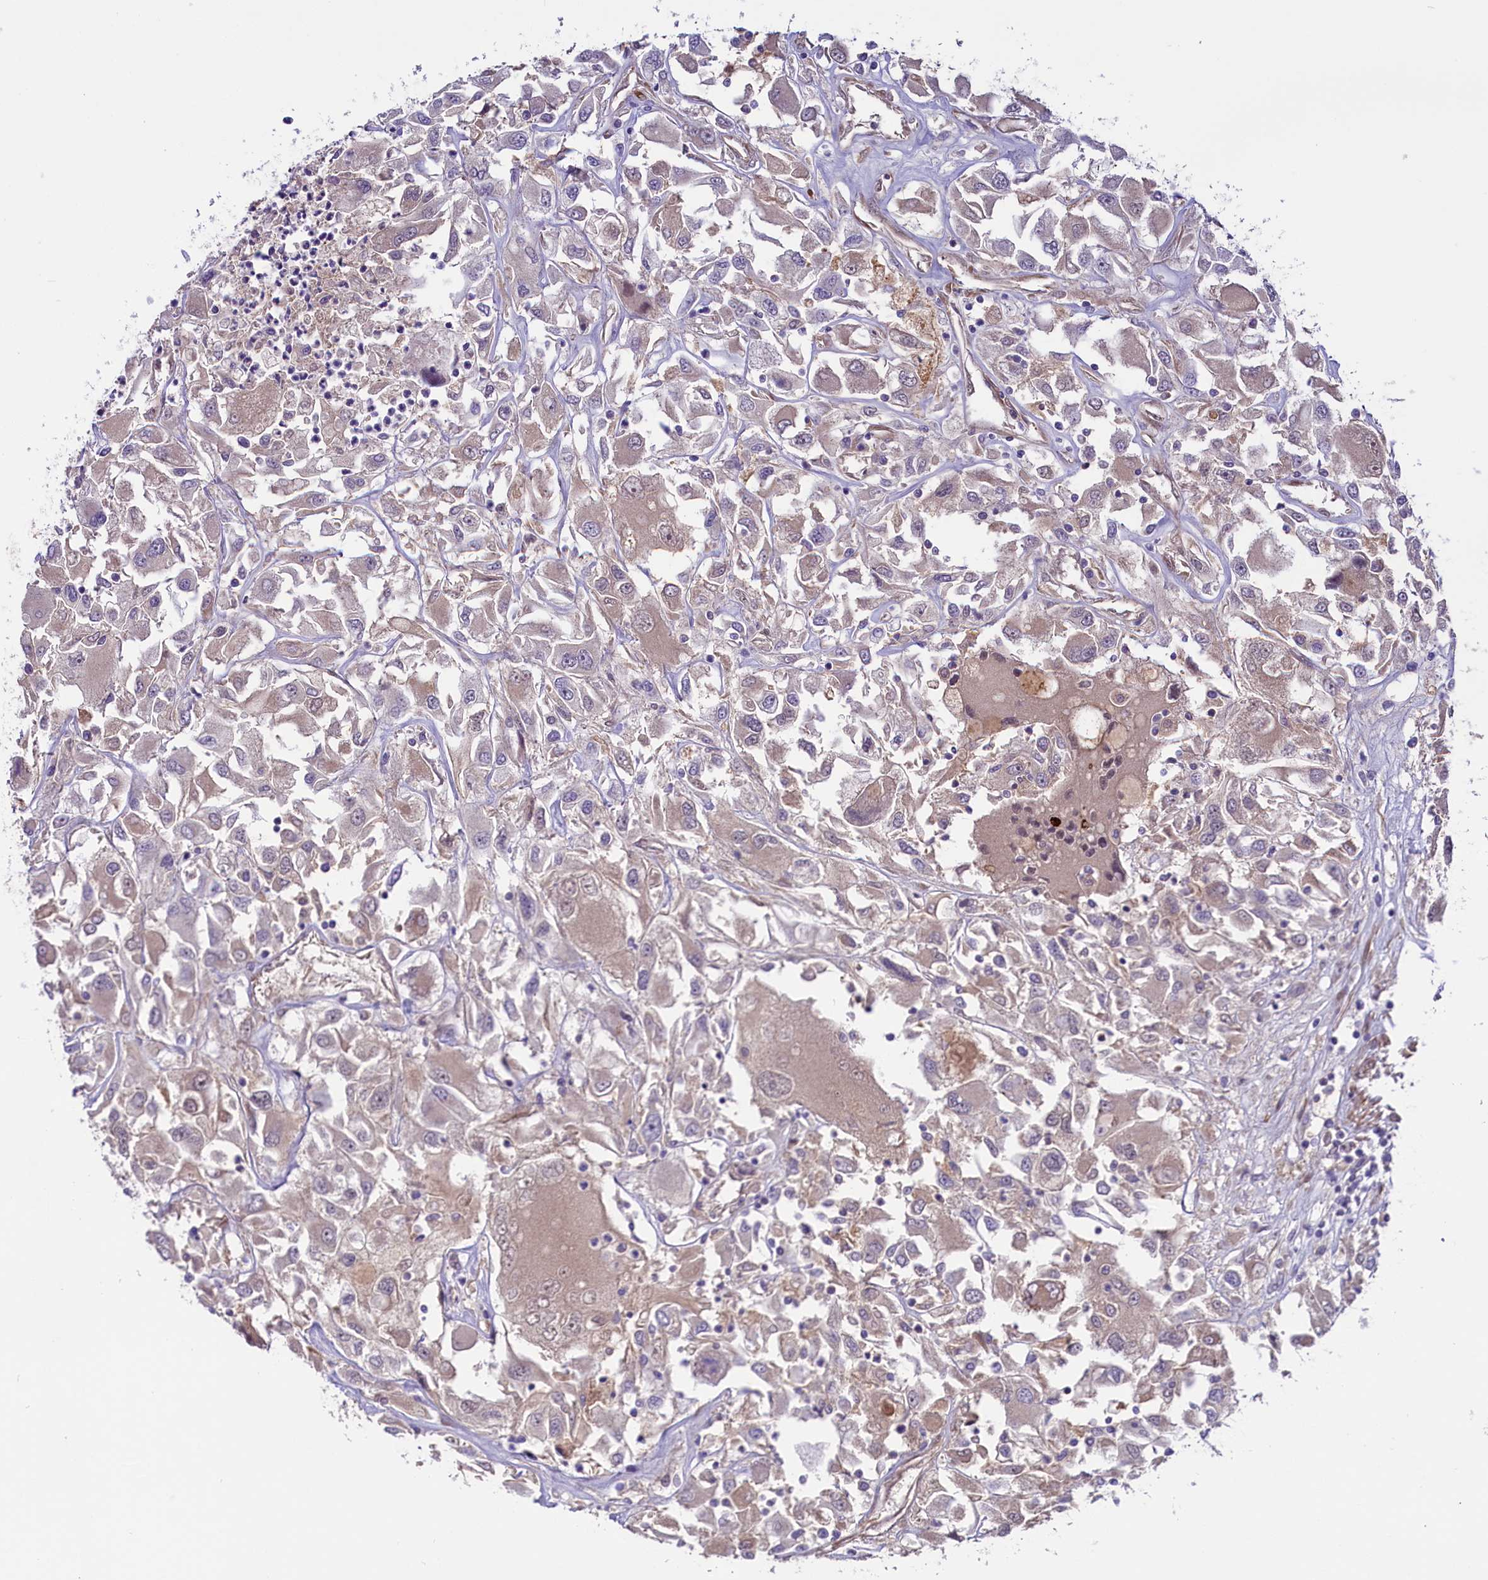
{"staining": {"intensity": "negative", "quantity": "none", "location": "none"}, "tissue": "renal cancer", "cell_type": "Tumor cells", "image_type": "cancer", "snomed": [{"axis": "morphology", "description": "Adenocarcinoma, NOS"}, {"axis": "topography", "description": "Kidney"}], "caption": "This micrograph is of renal adenocarcinoma stained with immunohistochemistry to label a protein in brown with the nuclei are counter-stained blue. There is no staining in tumor cells.", "gene": "COG8", "patient": {"sex": "female", "age": 52}}